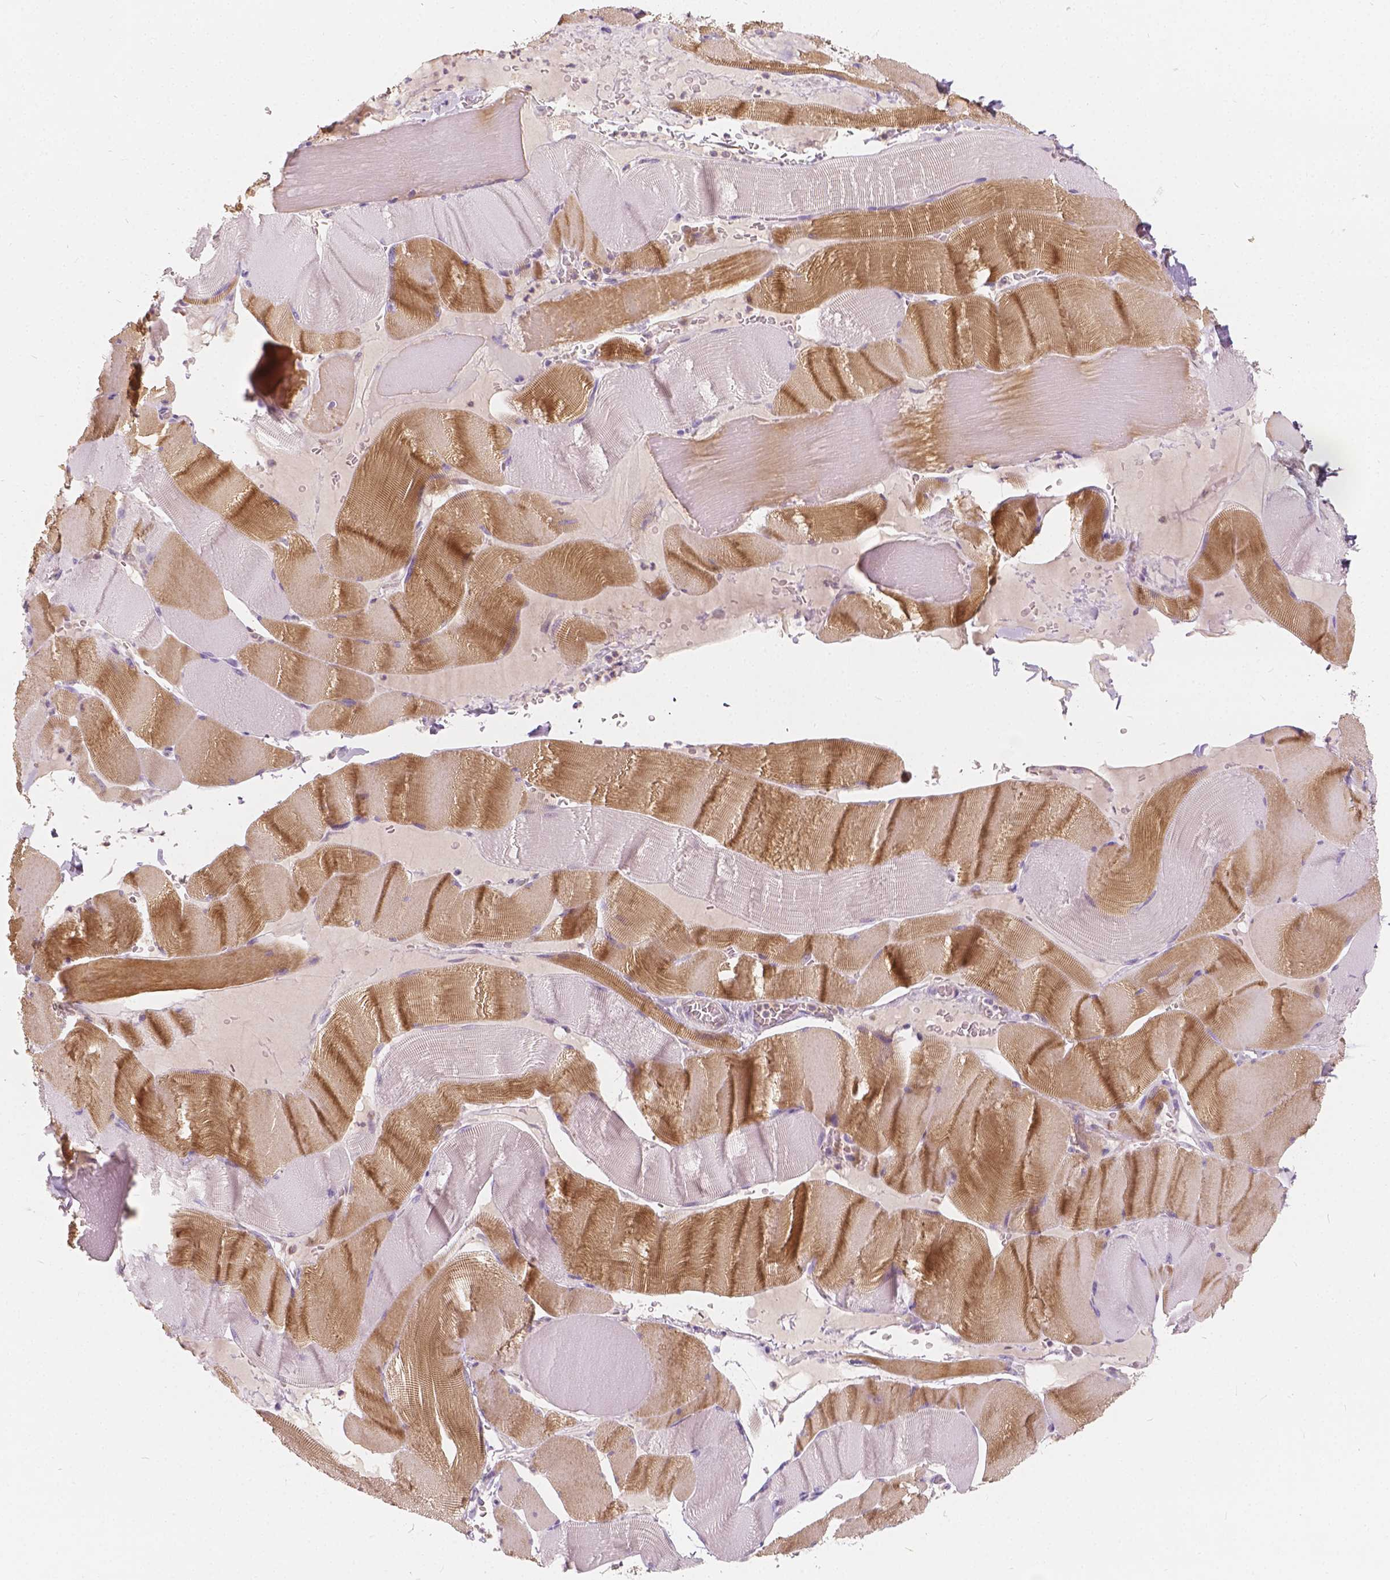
{"staining": {"intensity": "moderate", "quantity": "25%-75%", "location": "cytoplasmic/membranous"}, "tissue": "skeletal muscle", "cell_type": "Myocytes", "image_type": "normal", "snomed": [{"axis": "morphology", "description": "Normal tissue, NOS"}, {"axis": "topography", "description": "Skeletal muscle"}], "caption": "Skeletal muscle was stained to show a protein in brown. There is medium levels of moderate cytoplasmic/membranous expression in about 25%-75% of myocytes. (Stains: DAB in brown, nuclei in blue, Microscopy: brightfield microscopy at high magnification).", "gene": "KIAA0513", "patient": {"sex": "male", "age": 56}}